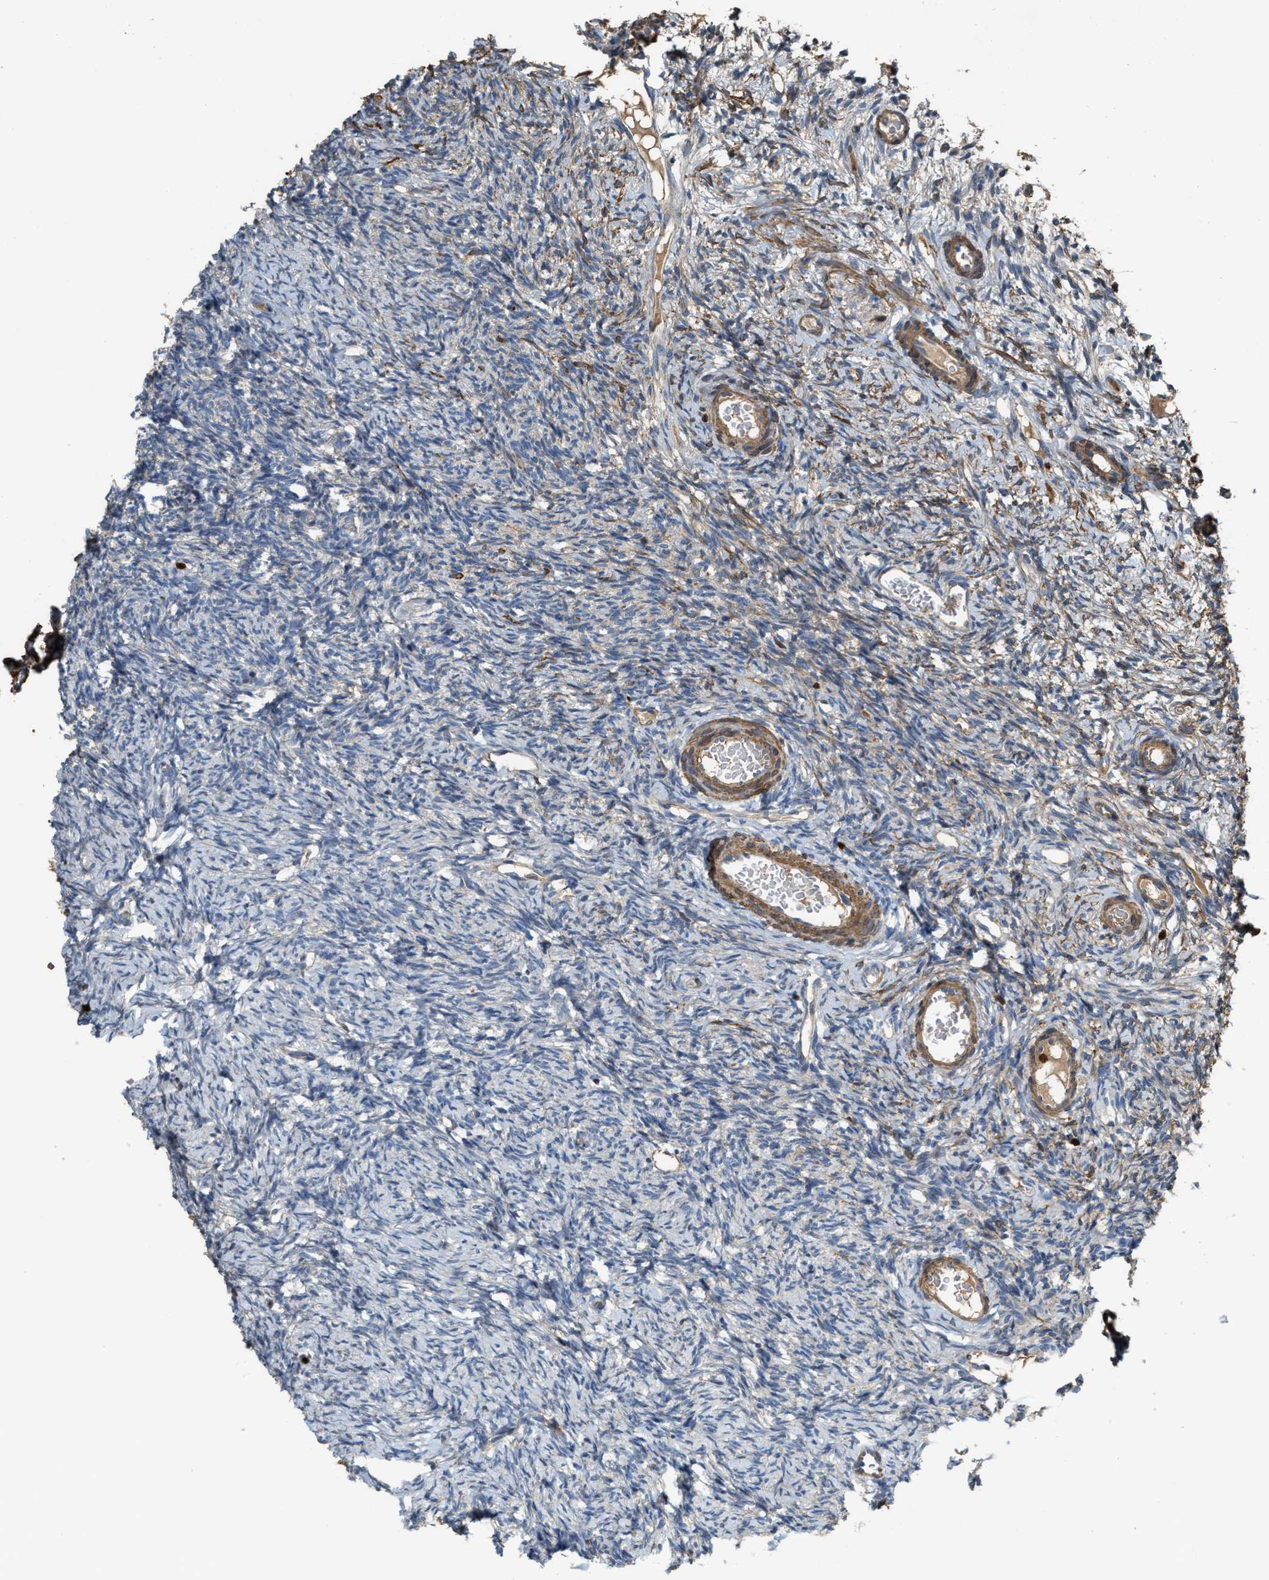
{"staining": {"intensity": "weak", "quantity": "<25%", "location": "cytoplasmic/membranous"}, "tissue": "ovary", "cell_type": "Ovarian stroma cells", "image_type": "normal", "snomed": [{"axis": "morphology", "description": "Normal tissue, NOS"}, {"axis": "topography", "description": "Ovary"}], "caption": "Ovarian stroma cells show no significant expression in normal ovary.", "gene": "SERPINB5", "patient": {"sex": "female", "age": 33}}